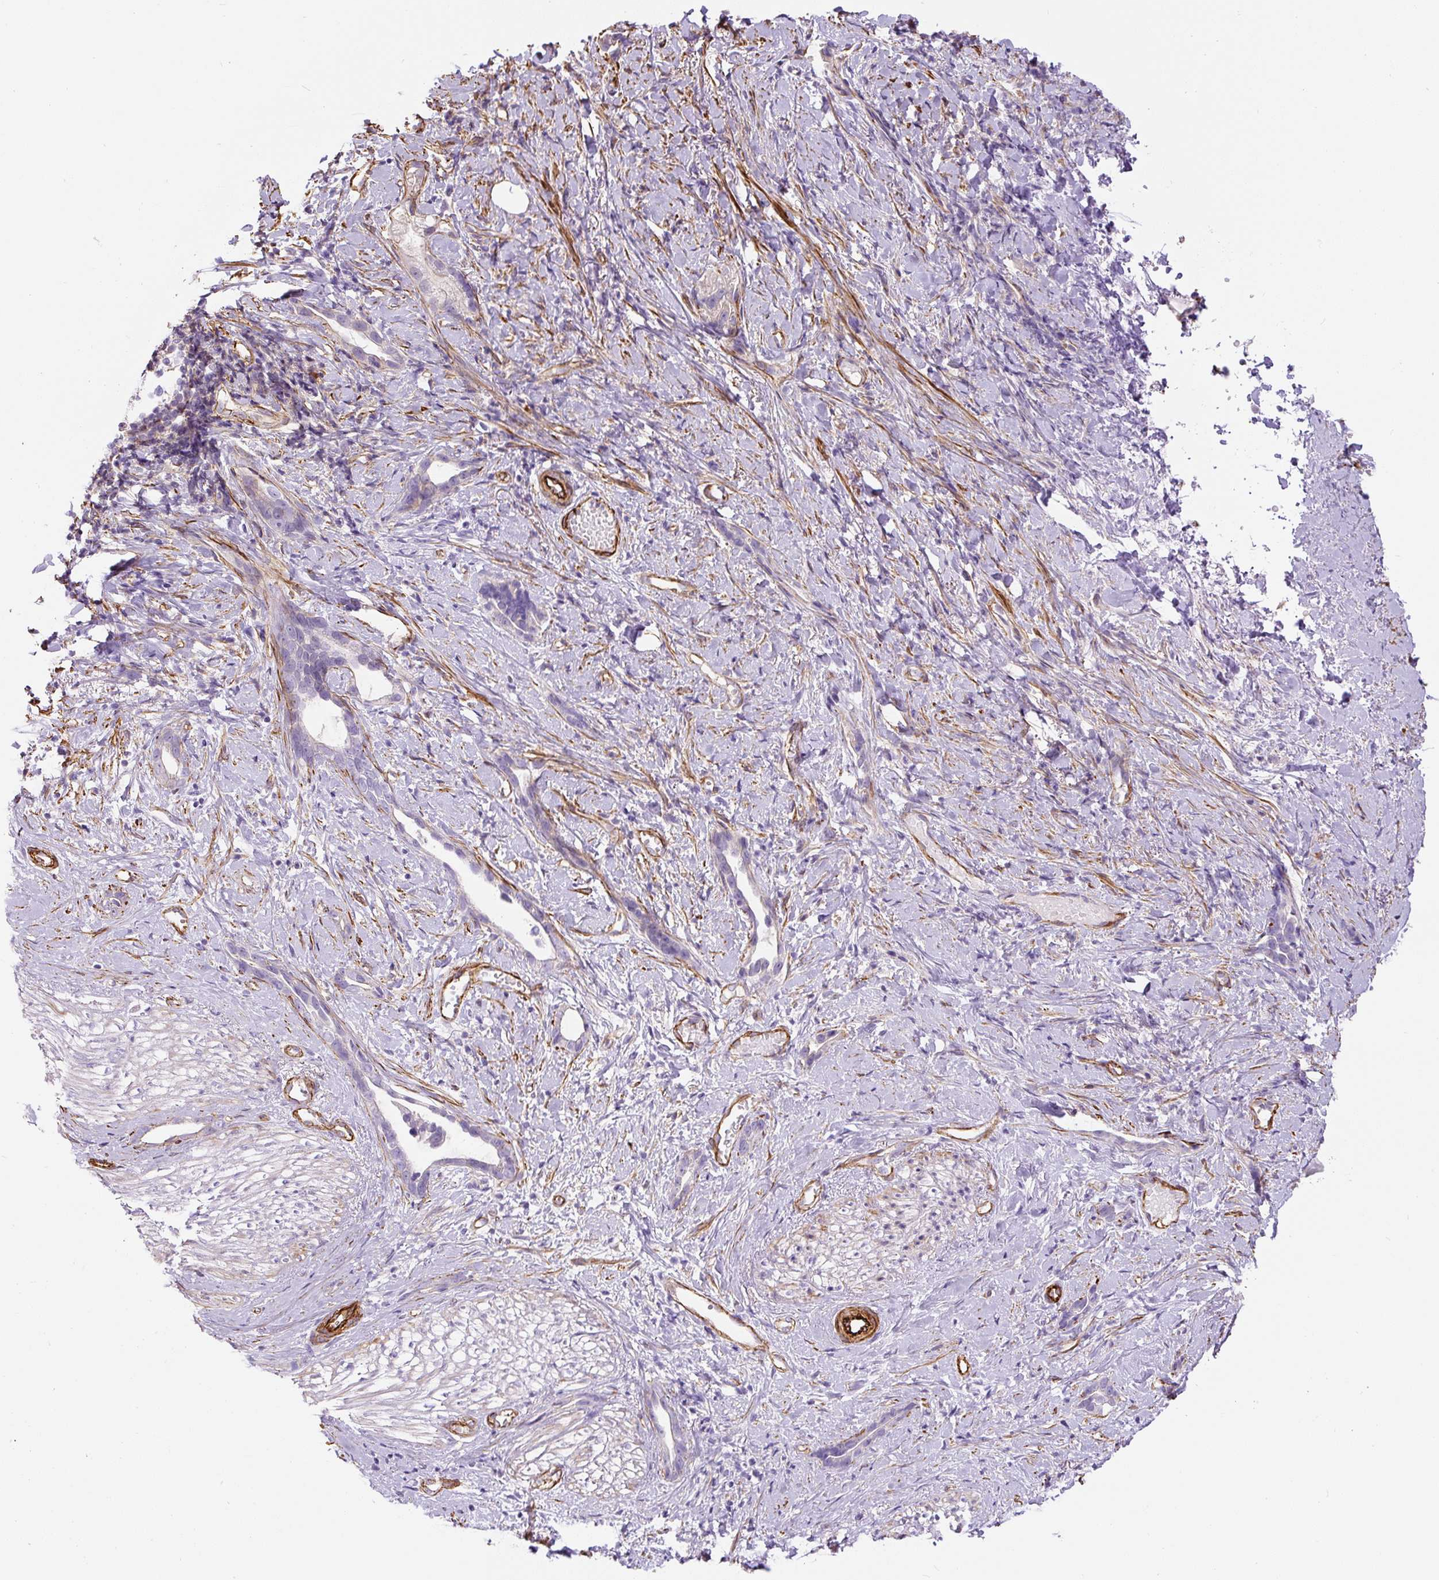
{"staining": {"intensity": "negative", "quantity": "none", "location": "none"}, "tissue": "stomach cancer", "cell_type": "Tumor cells", "image_type": "cancer", "snomed": [{"axis": "morphology", "description": "Adenocarcinoma, NOS"}, {"axis": "topography", "description": "Stomach"}], "caption": "Immunohistochemistry micrograph of neoplastic tissue: human stomach cancer stained with DAB (3,3'-diaminobenzidine) shows no significant protein staining in tumor cells.", "gene": "B3GALT5", "patient": {"sex": "male", "age": 55}}